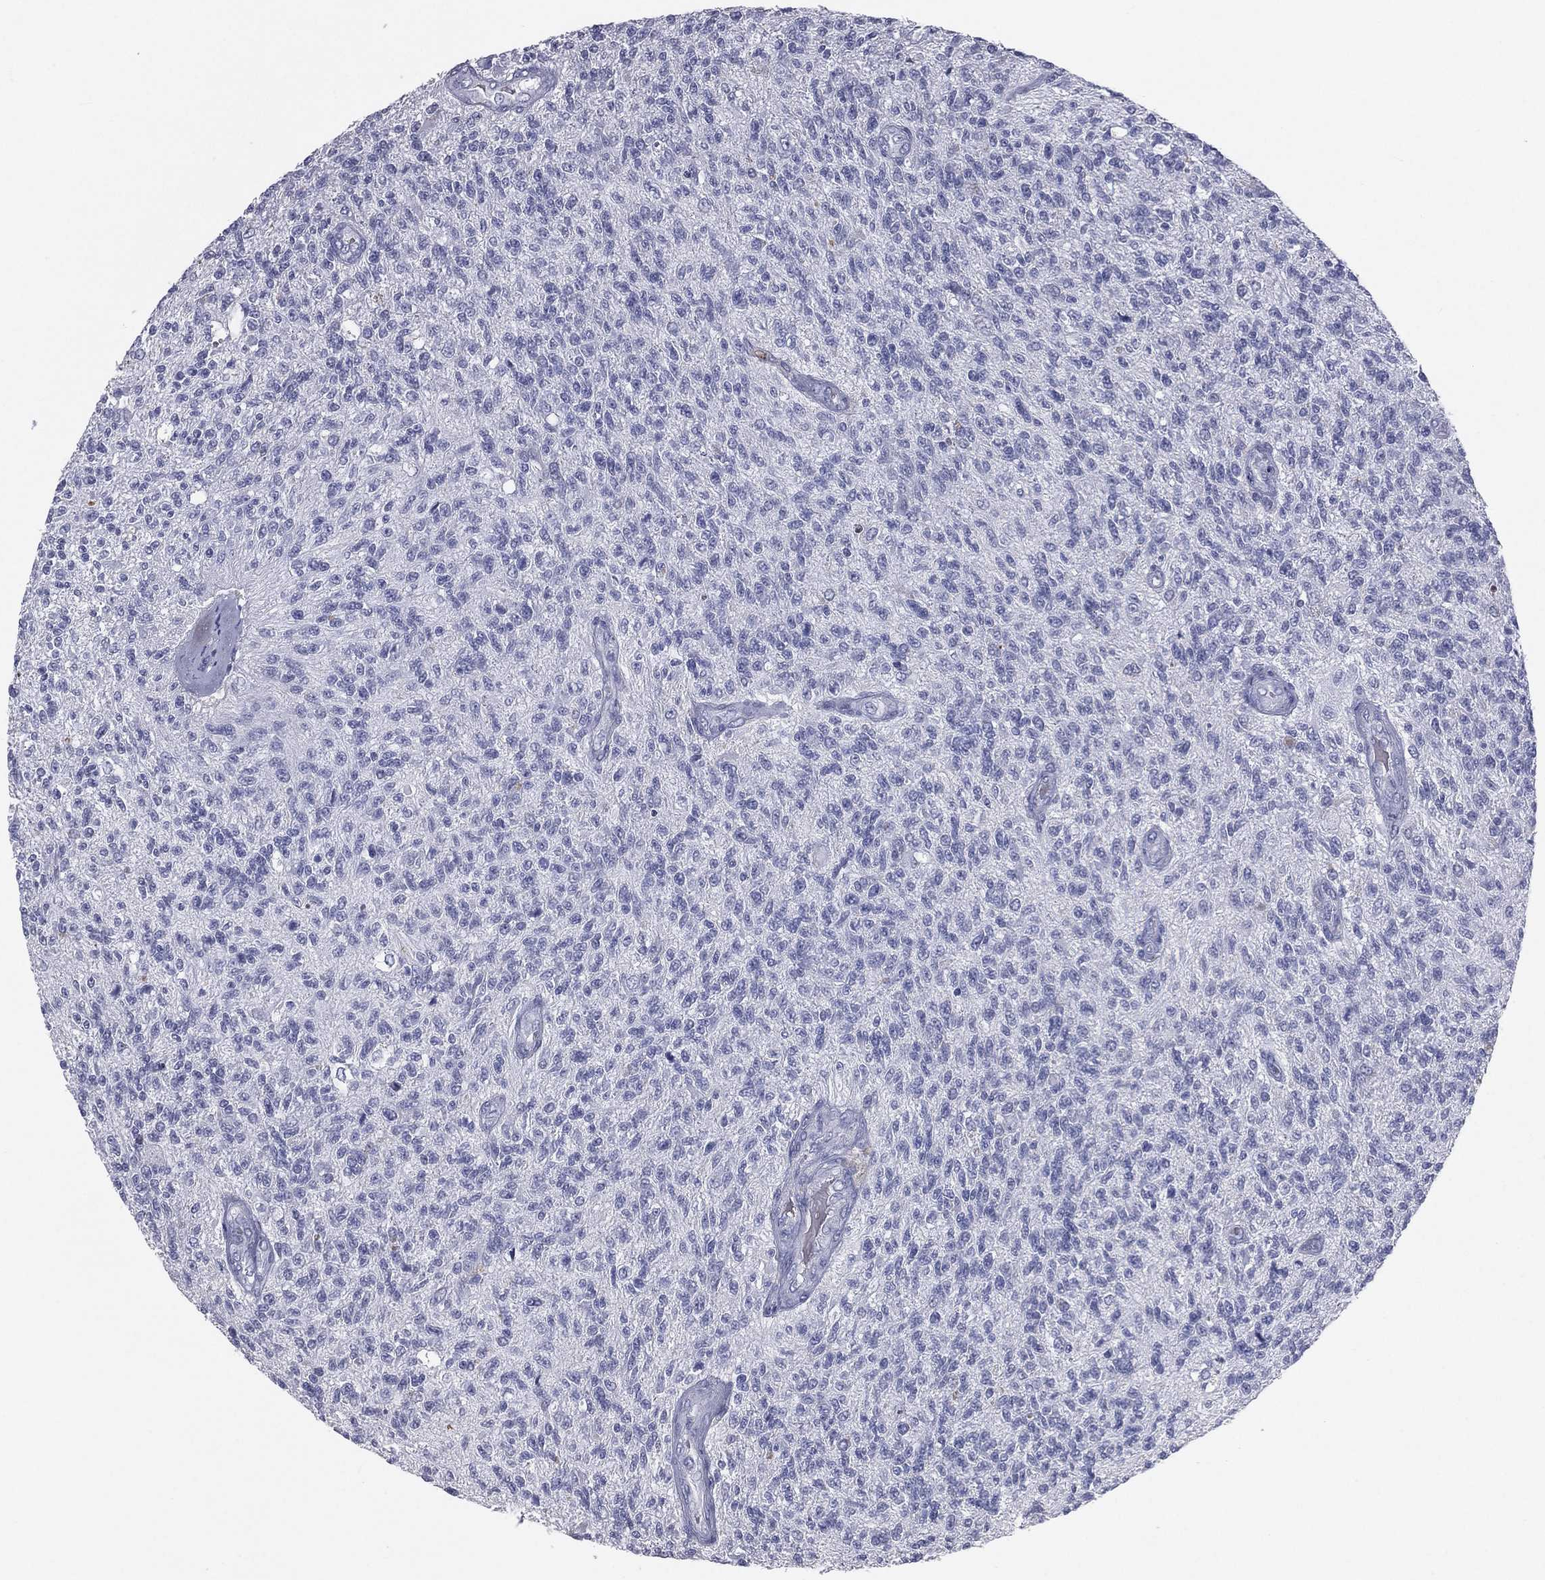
{"staining": {"intensity": "negative", "quantity": "none", "location": "none"}, "tissue": "glioma", "cell_type": "Tumor cells", "image_type": "cancer", "snomed": [{"axis": "morphology", "description": "Glioma, malignant, High grade"}, {"axis": "topography", "description": "Brain"}], "caption": "A high-resolution photomicrograph shows immunohistochemistry staining of malignant glioma (high-grade), which exhibits no significant positivity in tumor cells. (Immunohistochemistry (ihc), brightfield microscopy, high magnification).", "gene": "ESX1", "patient": {"sex": "male", "age": 56}}